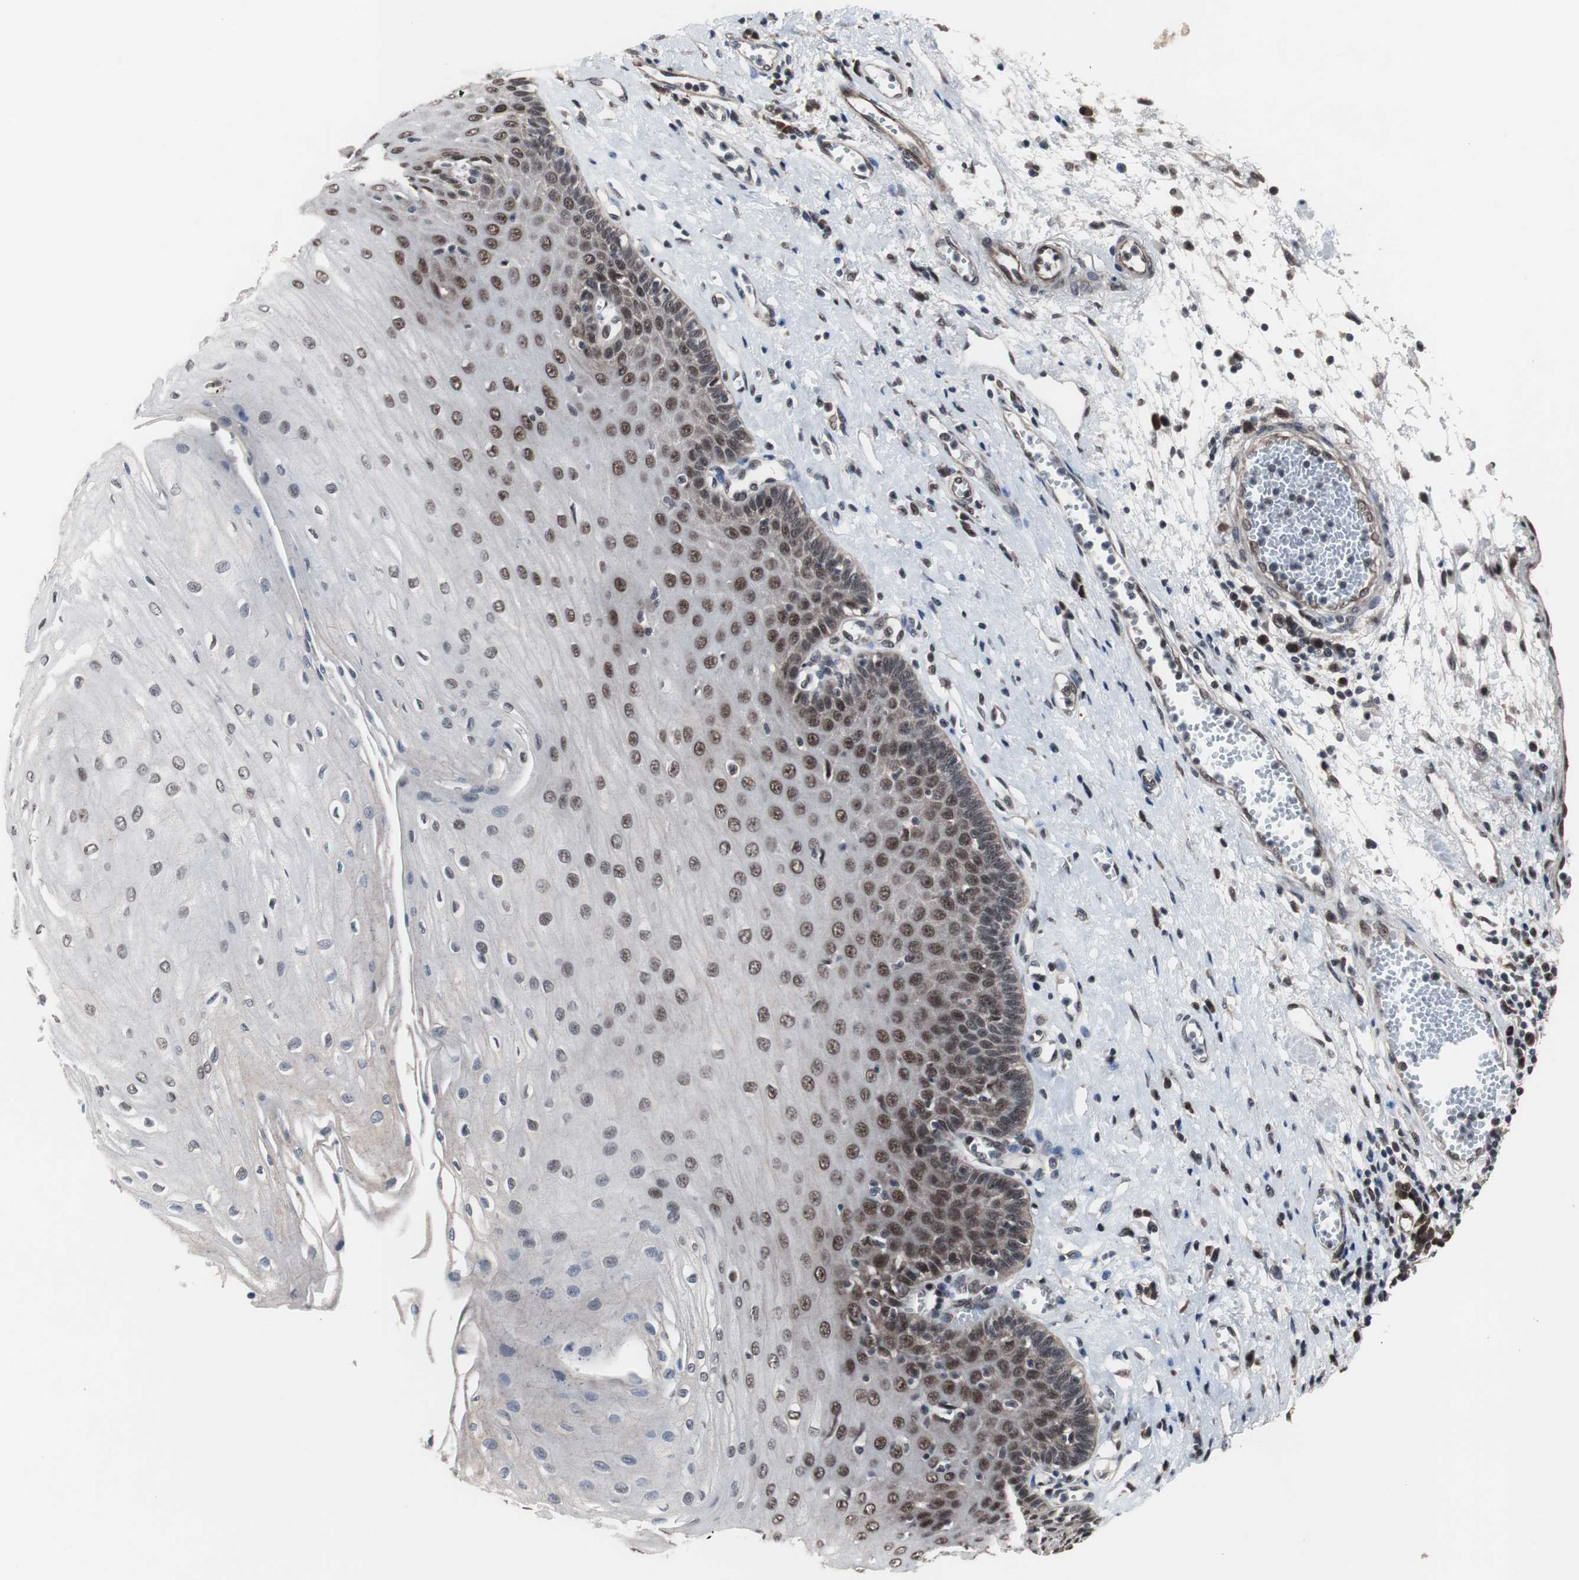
{"staining": {"intensity": "strong", "quantity": "25%-75%", "location": "nuclear"}, "tissue": "esophagus", "cell_type": "Squamous epithelial cells", "image_type": "normal", "snomed": [{"axis": "morphology", "description": "Normal tissue, NOS"}, {"axis": "morphology", "description": "Squamous cell carcinoma, NOS"}, {"axis": "topography", "description": "Esophagus"}], "caption": "Immunohistochemistry of unremarkable esophagus exhibits high levels of strong nuclear positivity in about 25%-75% of squamous epithelial cells.", "gene": "GTF2F2", "patient": {"sex": "male", "age": 65}}